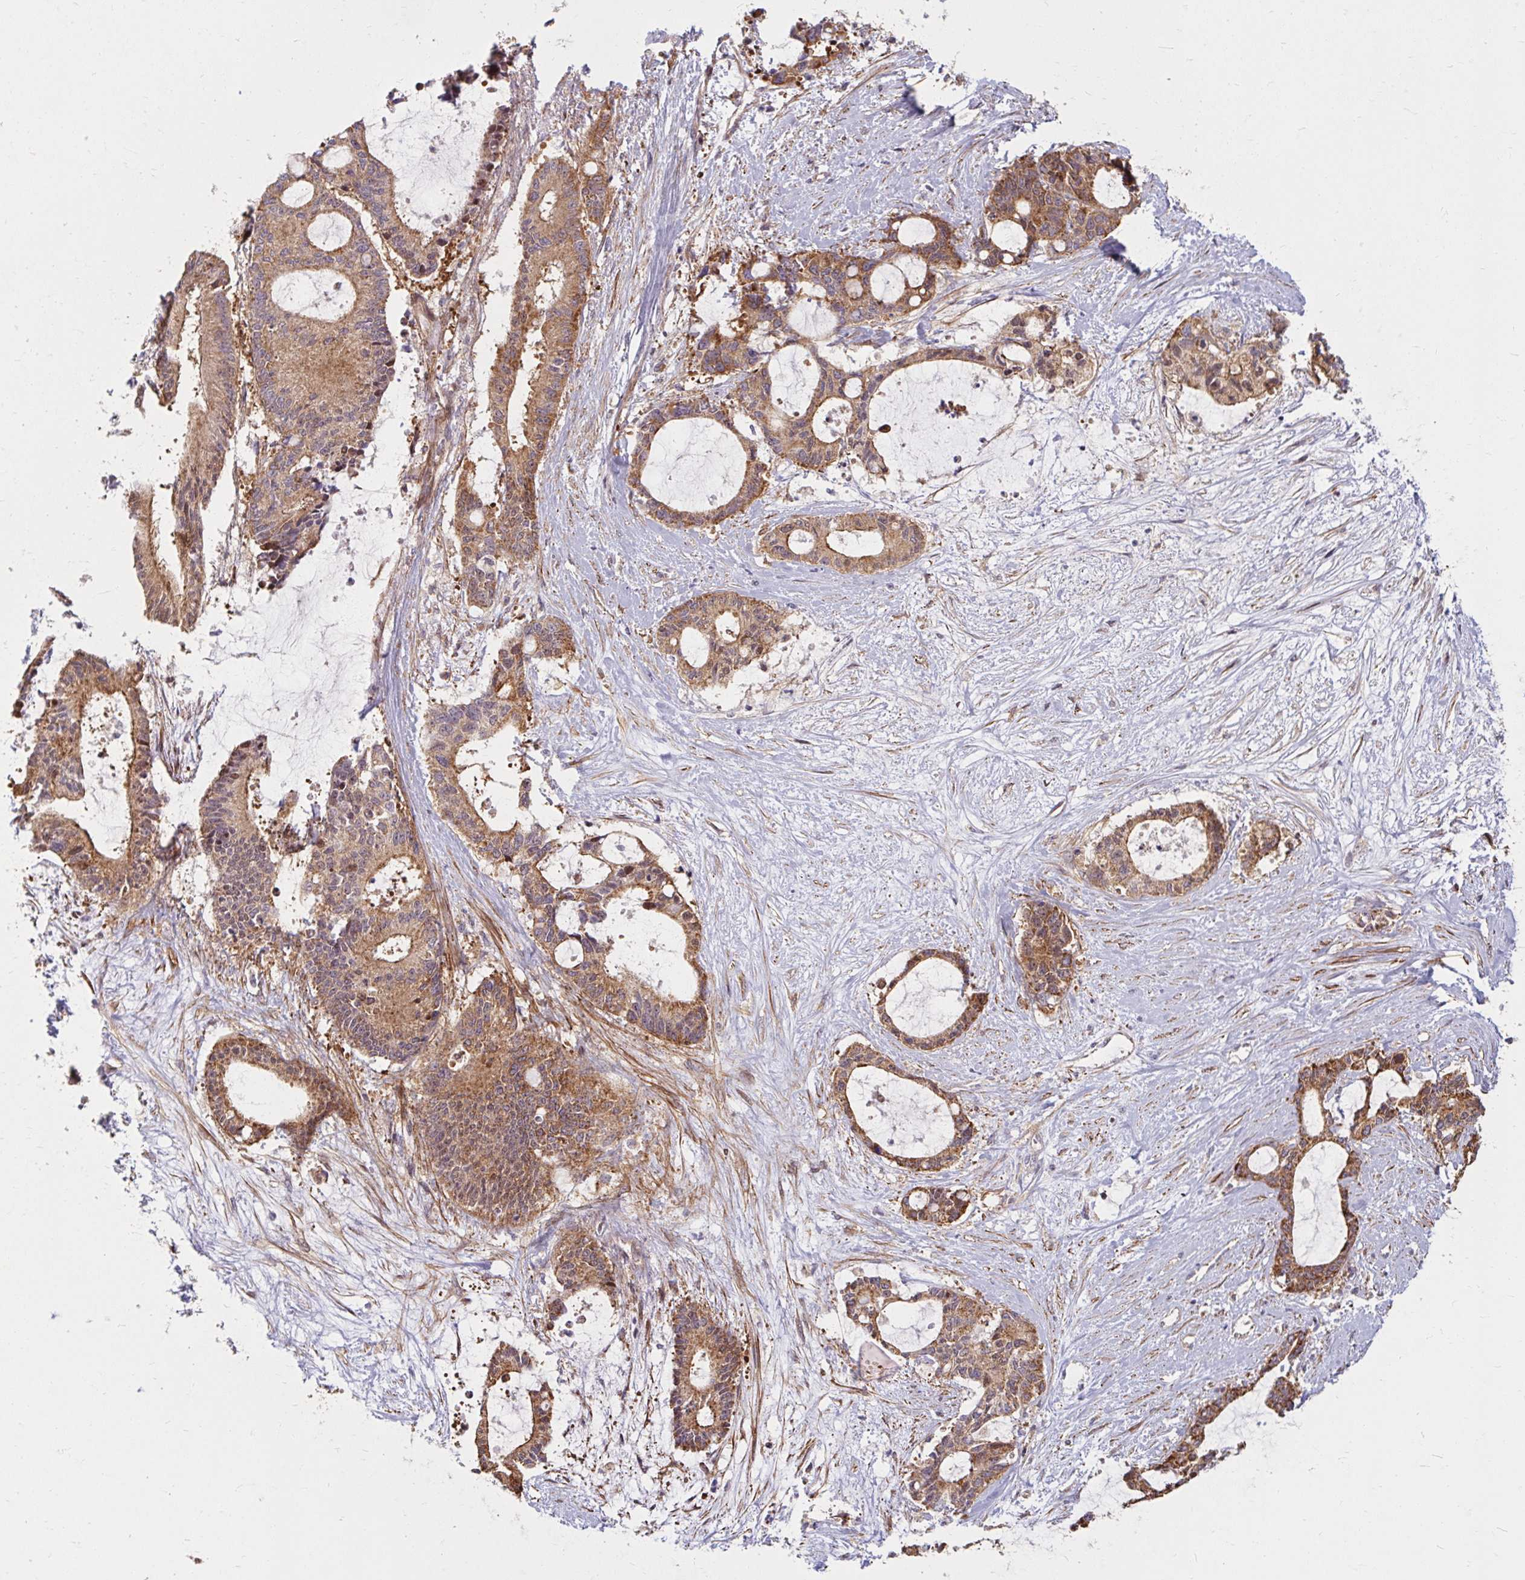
{"staining": {"intensity": "moderate", "quantity": ">75%", "location": "cytoplasmic/membranous"}, "tissue": "liver cancer", "cell_type": "Tumor cells", "image_type": "cancer", "snomed": [{"axis": "morphology", "description": "Normal tissue, NOS"}, {"axis": "morphology", "description": "Cholangiocarcinoma"}, {"axis": "topography", "description": "Liver"}, {"axis": "topography", "description": "Peripheral nerve tissue"}], "caption": "Immunohistochemistry (IHC) photomicrograph of human liver cholangiocarcinoma stained for a protein (brown), which shows medium levels of moderate cytoplasmic/membranous positivity in approximately >75% of tumor cells.", "gene": "BTF3", "patient": {"sex": "female", "age": 73}}